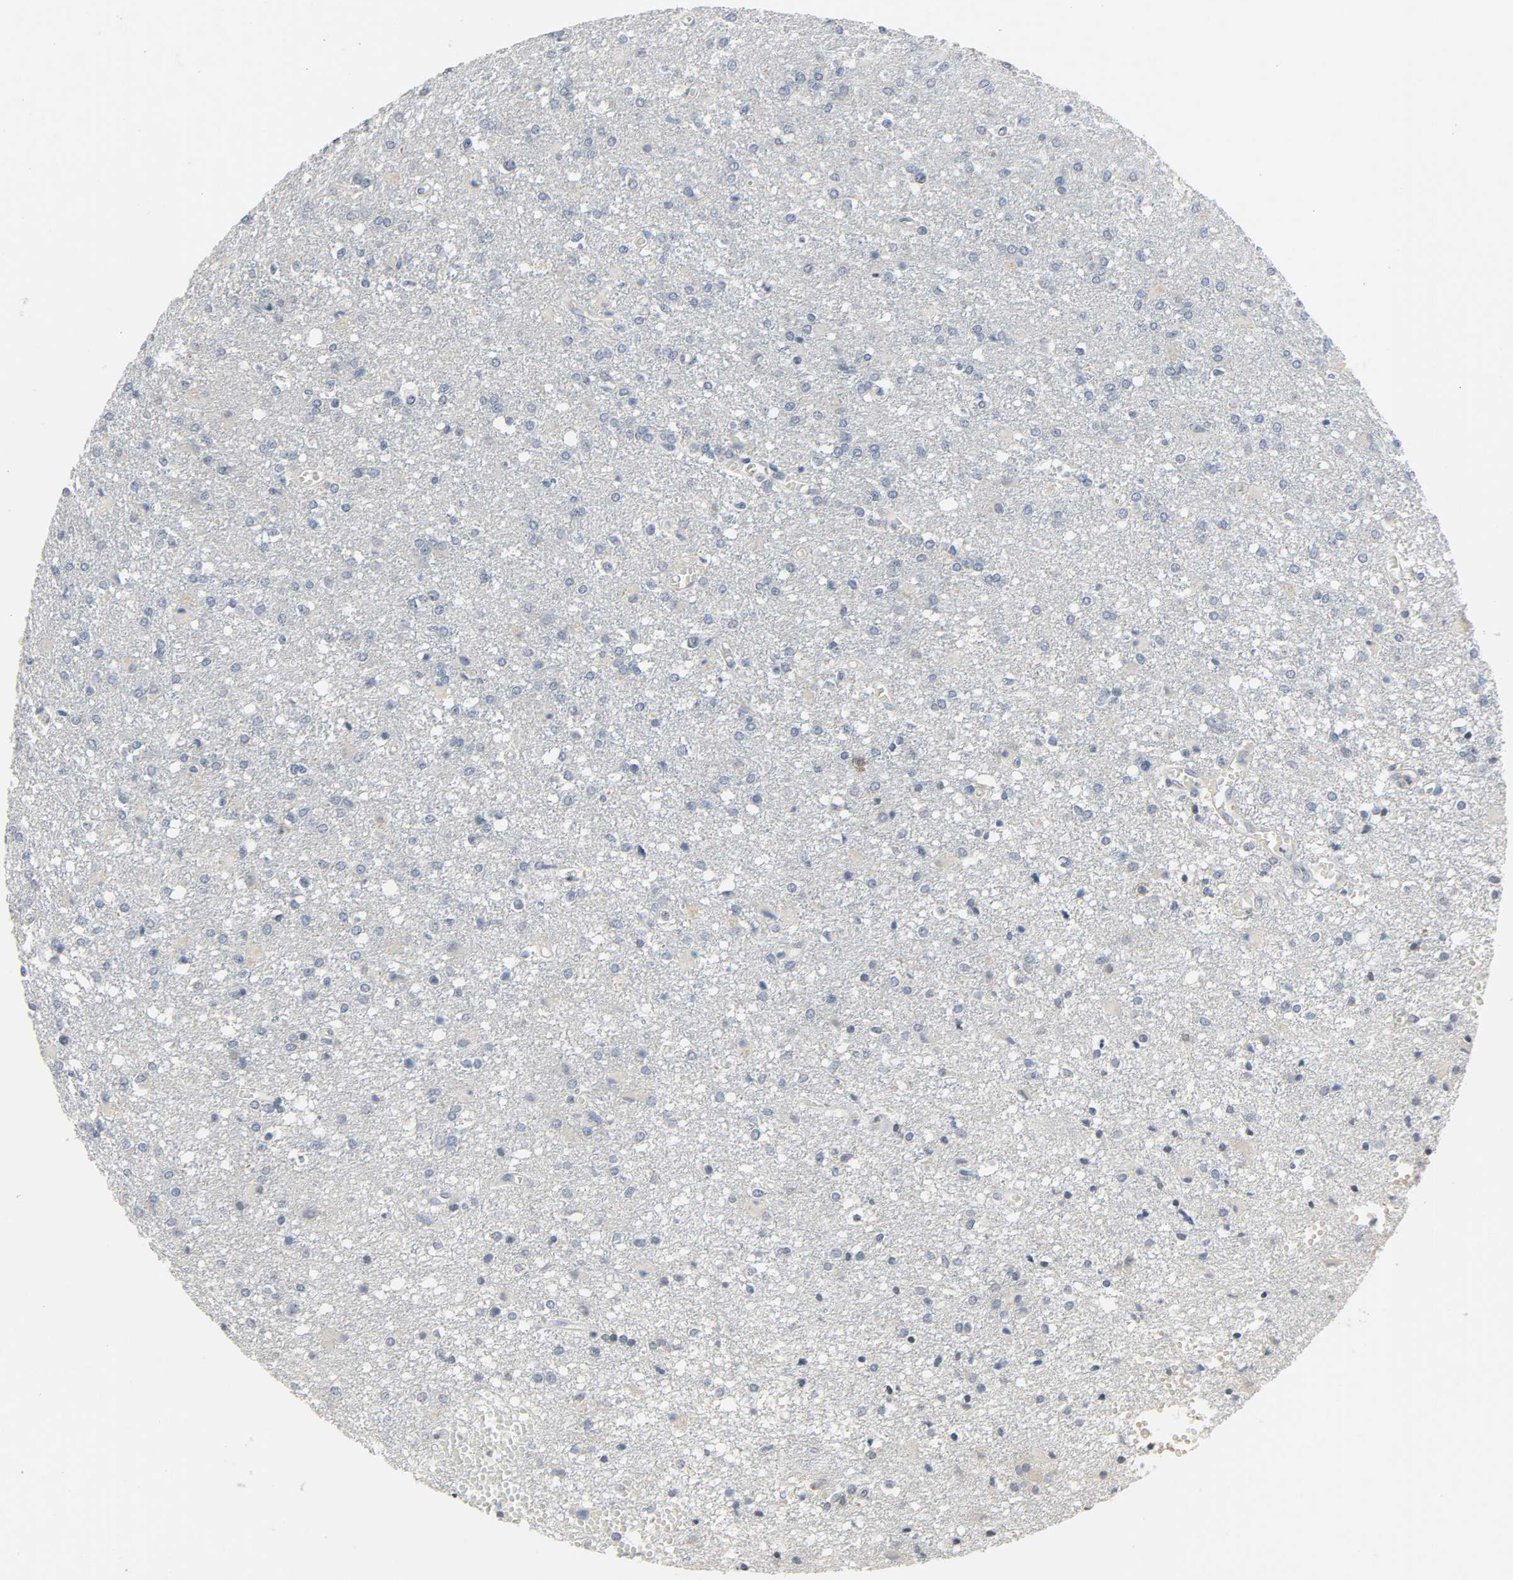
{"staining": {"intensity": "weak", "quantity": "<25%", "location": "cytoplasmic/membranous"}, "tissue": "glioma", "cell_type": "Tumor cells", "image_type": "cancer", "snomed": [{"axis": "morphology", "description": "Glioma, malignant, High grade"}, {"axis": "topography", "description": "Cerebral cortex"}], "caption": "Image shows no significant protein positivity in tumor cells of glioma. The staining was performed using DAB (3,3'-diaminobenzidine) to visualize the protein expression in brown, while the nuclei were stained in blue with hematoxylin (Magnification: 20x).", "gene": "CD4", "patient": {"sex": "male", "age": 76}}